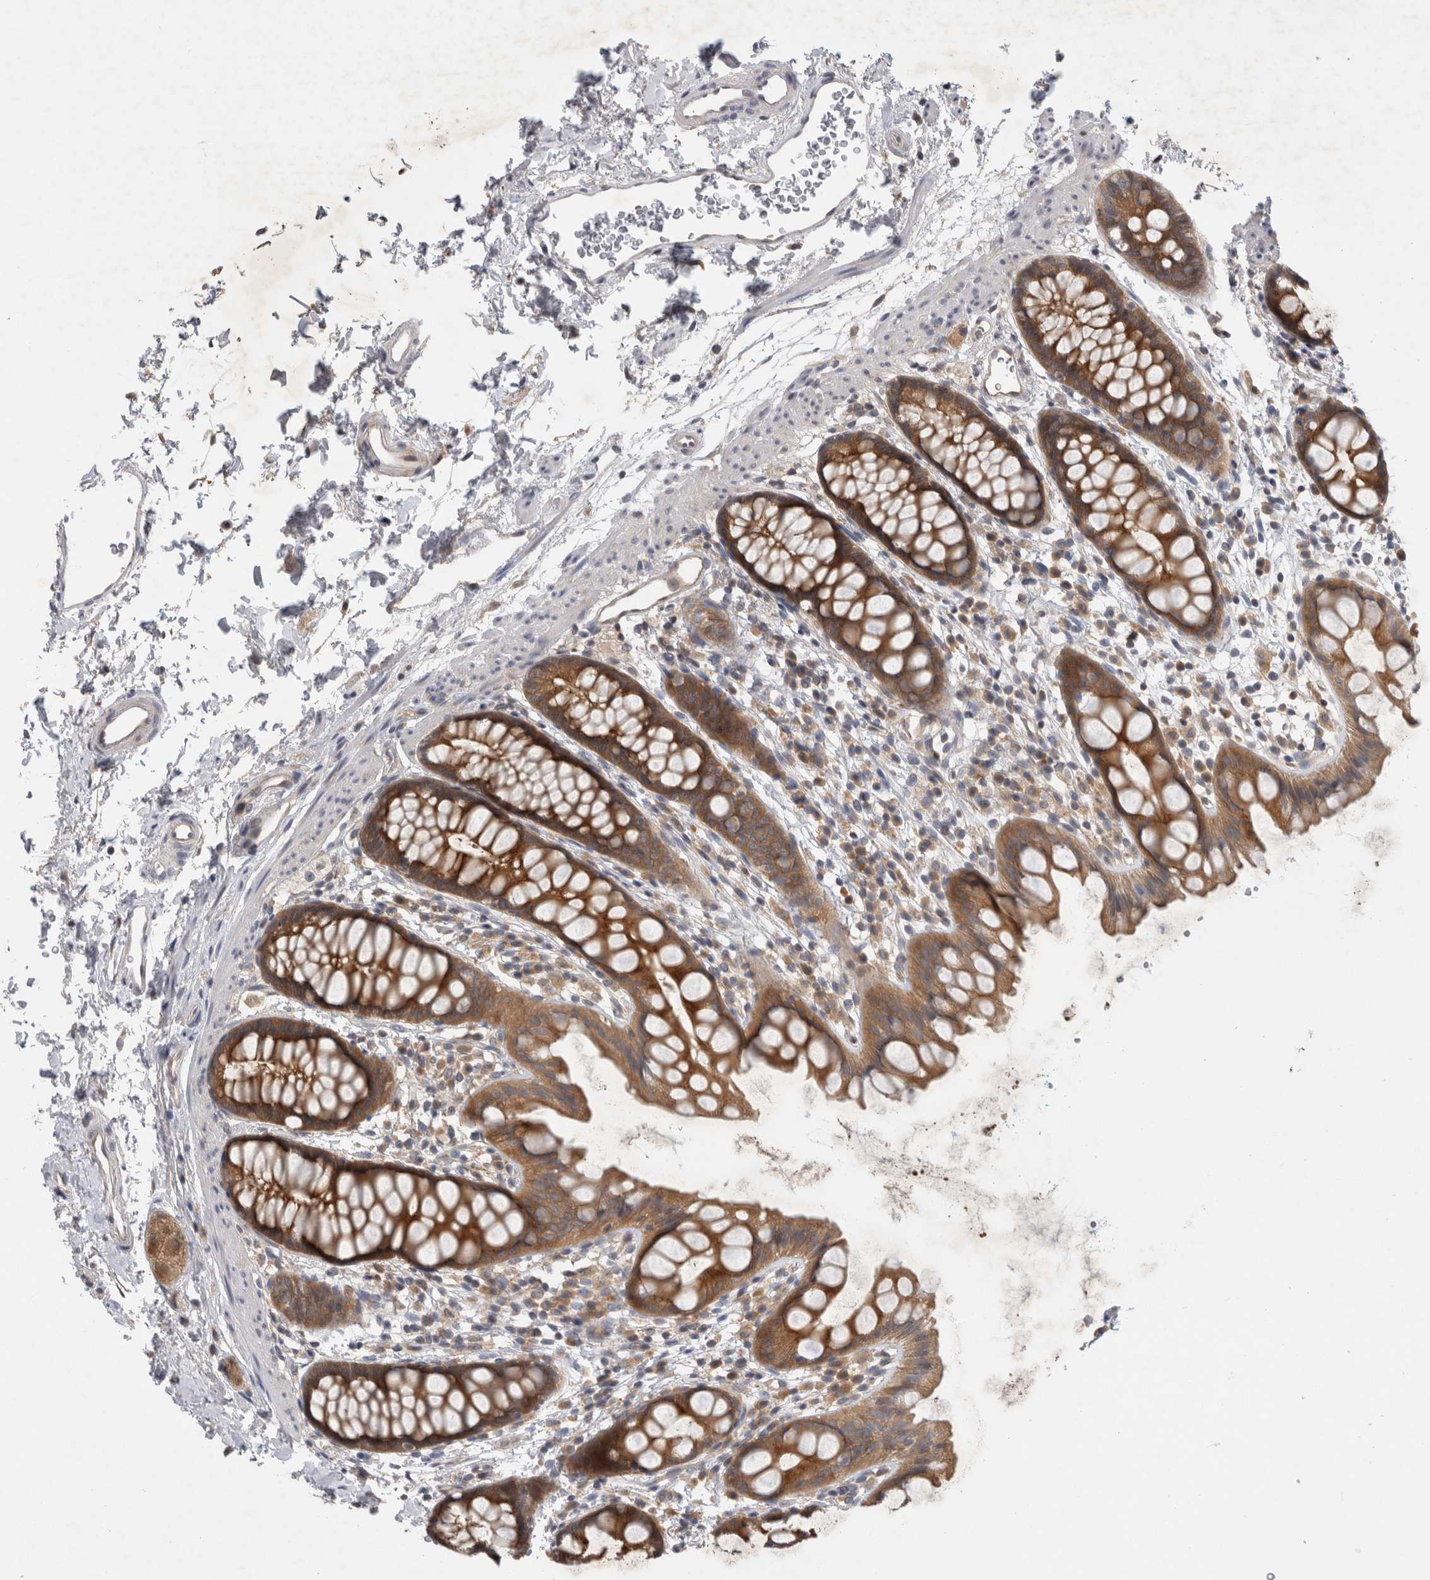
{"staining": {"intensity": "moderate", "quantity": ">75%", "location": "cytoplasmic/membranous"}, "tissue": "rectum", "cell_type": "Glandular cells", "image_type": "normal", "snomed": [{"axis": "morphology", "description": "Normal tissue, NOS"}, {"axis": "topography", "description": "Rectum"}], "caption": "DAB (3,3'-diaminobenzidine) immunohistochemical staining of unremarkable rectum shows moderate cytoplasmic/membranous protein expression in approximately >75% of glandular cells.", "gene": "AASDHPPT", "patient": {"sex": "female", "age": 65}}